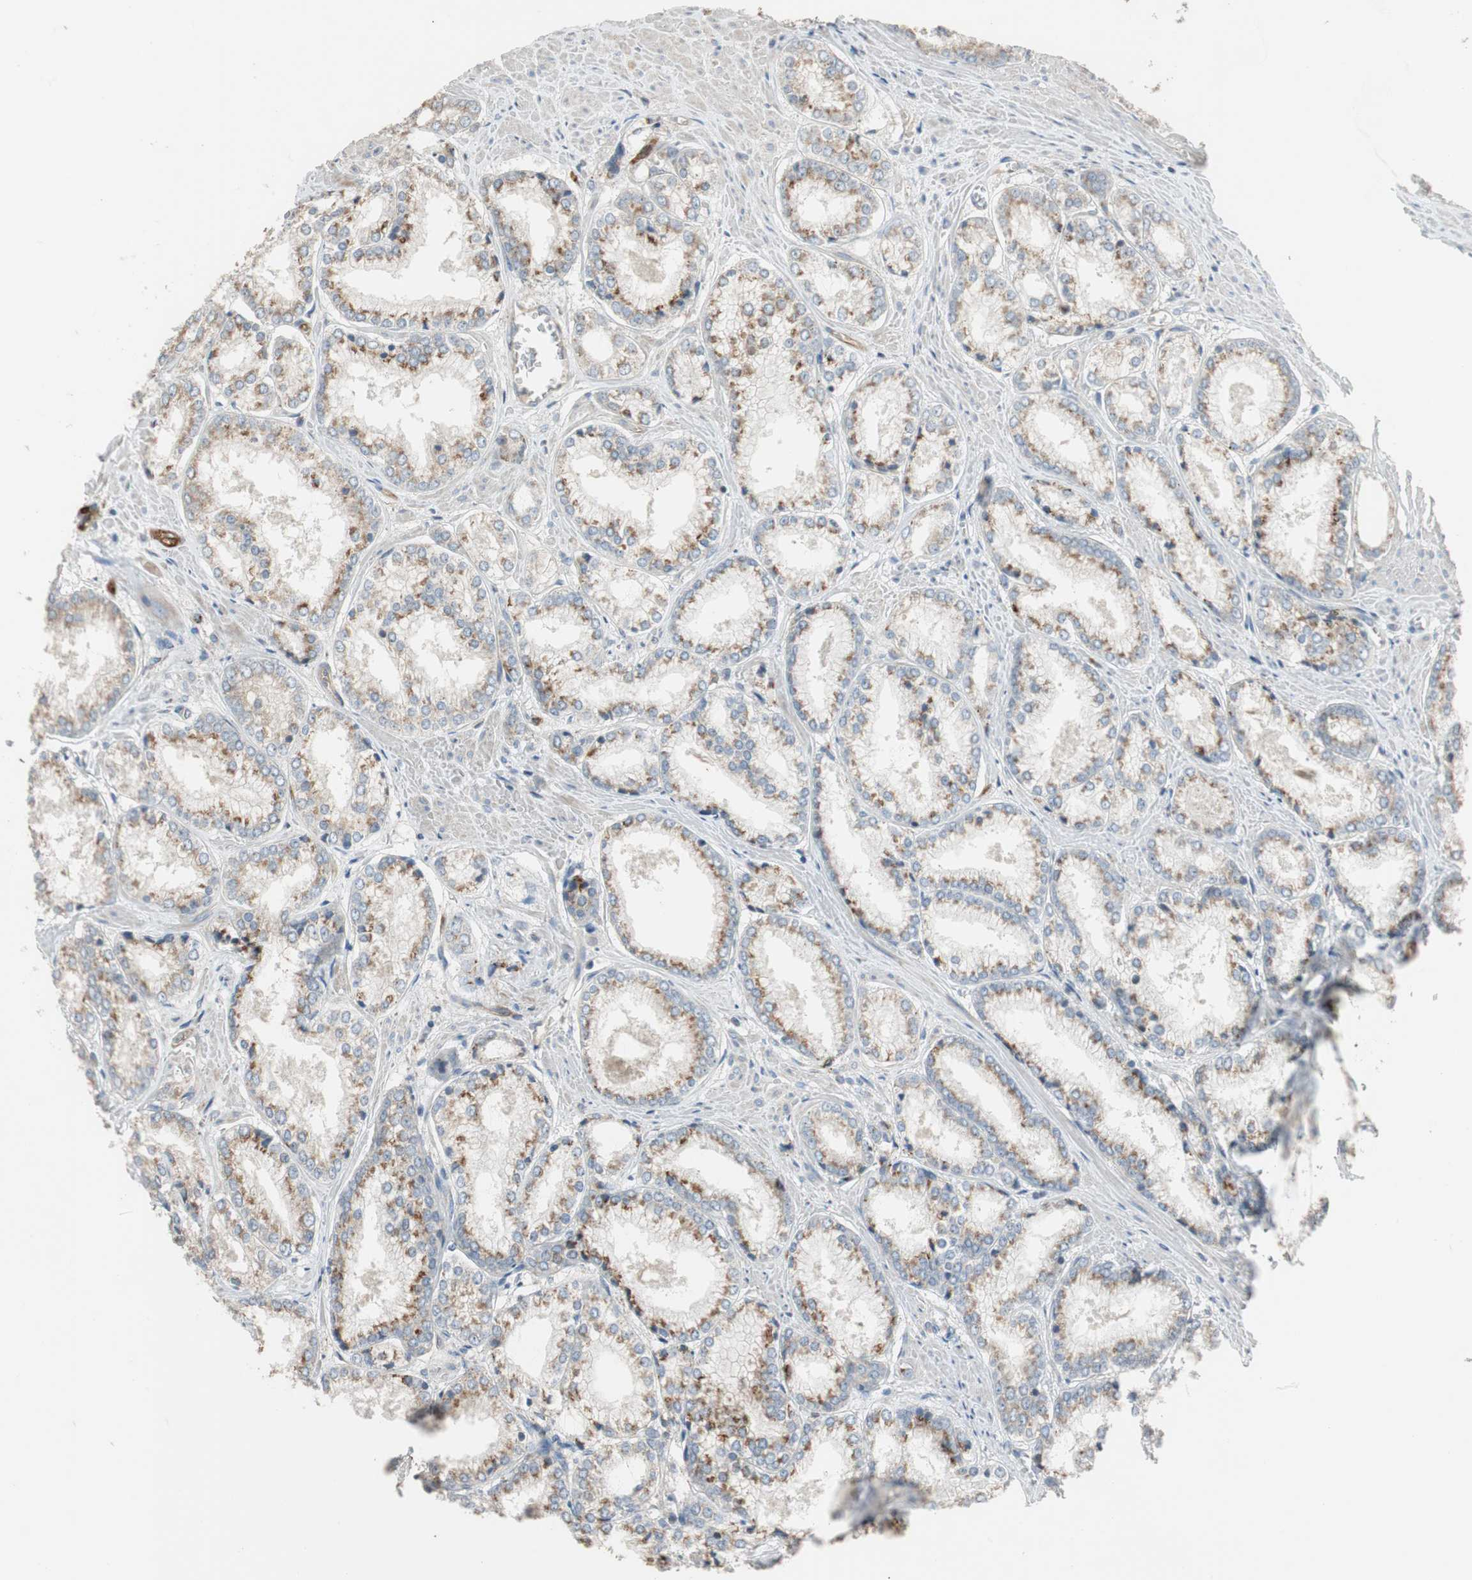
{"staining": {"intensity": "moderate", "quantity": ">75%", "location": "cytoplasmic/membranous"}, "tissue": "prostate cancer", "cell_type": "Tumor cells", "image_type": "cancer", "snomed": [{"axis": "morphology", "description": "Adenocarcinoma, Low grade"}, {"axis": "topography", "description": "Prostate"}], "caption": "Moderate cytoplasmic/membranous protein staining is seen in approximately >75% of tumor cells in low-grade adenocarcinoma (prostate). (brown staining indicates protein expression, while blue staining denotes nuclei).", "gene": "ALPL", "patient": {"sex": "male", "age": 64}}